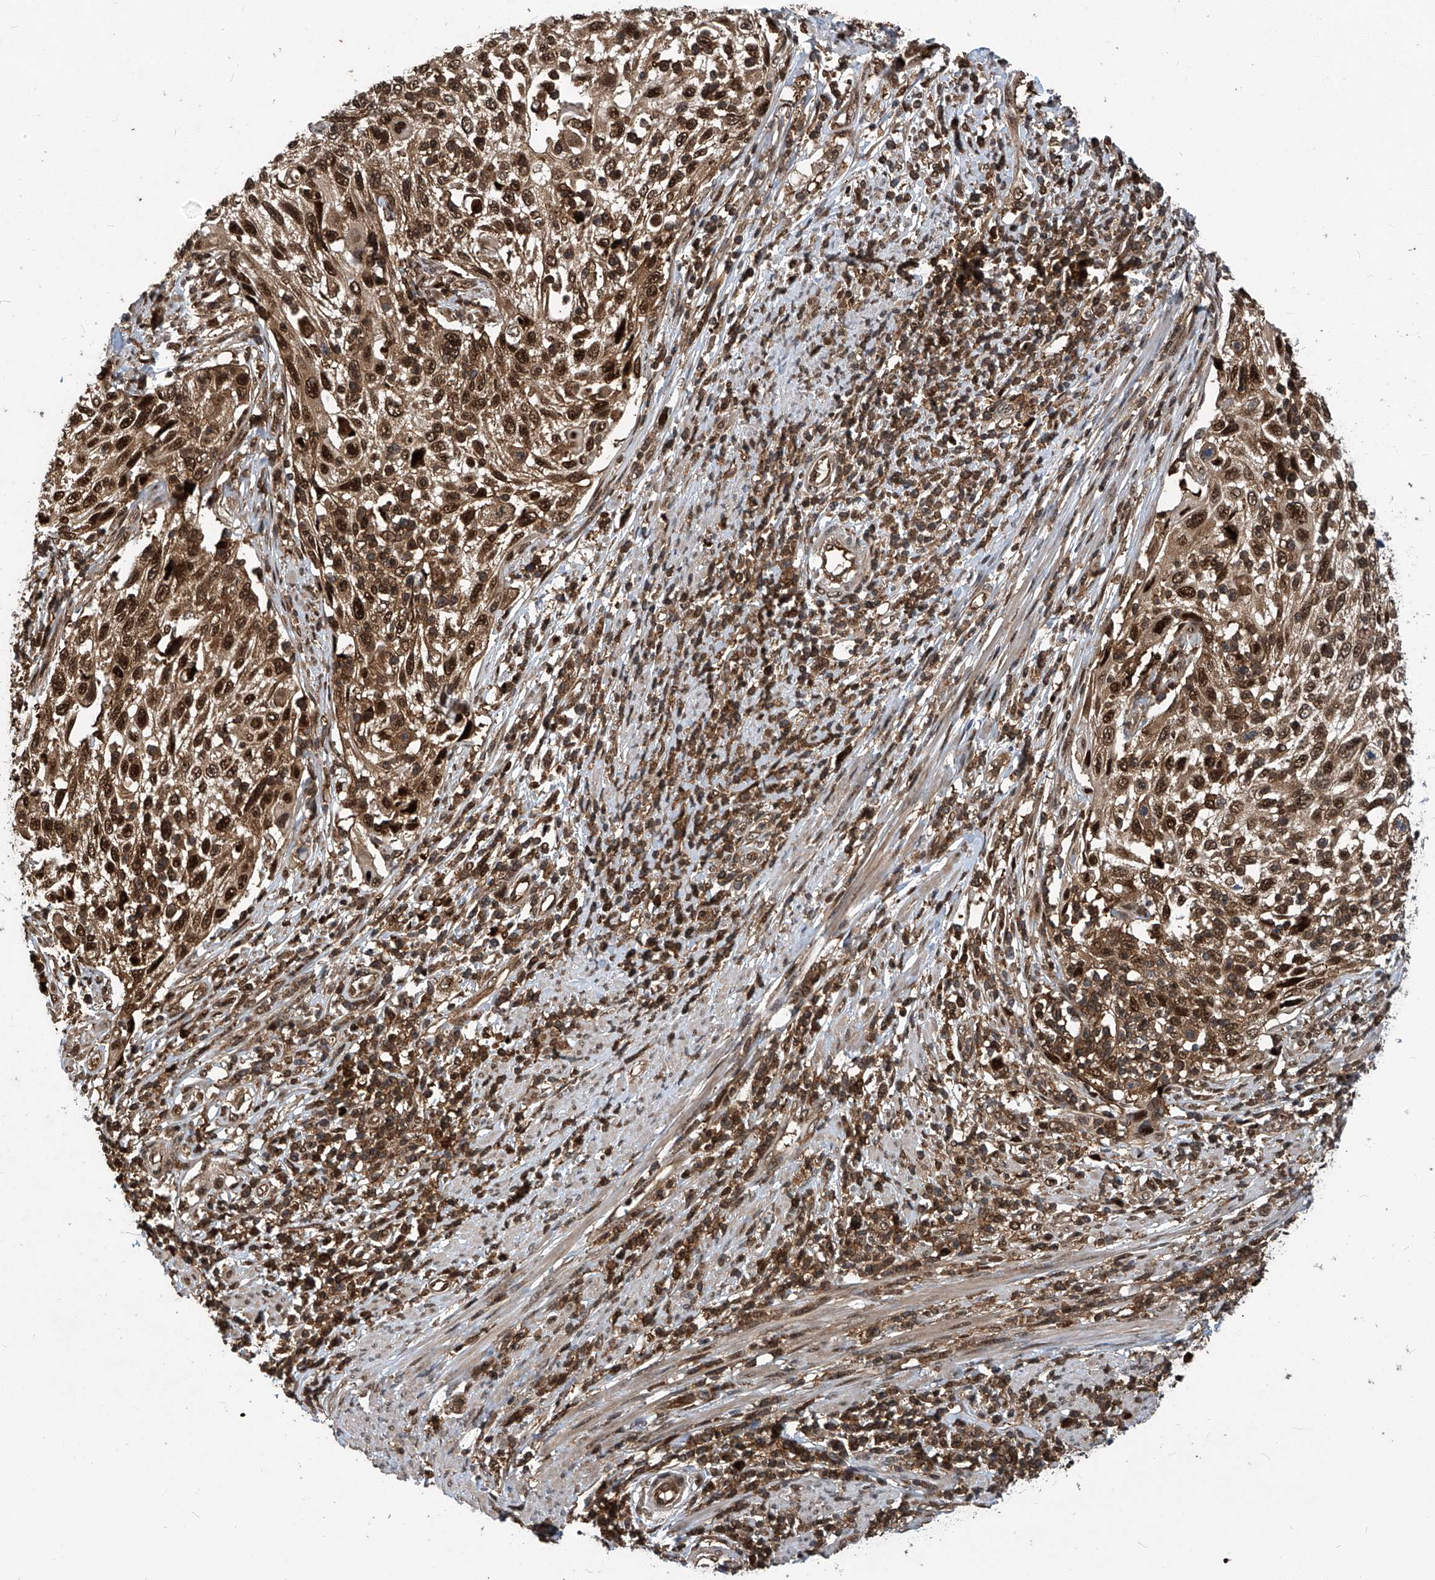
{"staining": {"intensity": "strong", "quantity": ">75%", "location": "cytoplasmic/membranous,nuclear"}, "tissue": "cervical cancer", "cell_type": "Tumor cells", "image_type": "cancer", "snomed": [{"axis": "morphology", "description": "Squamous cell carcinoma, NOS"}, {"axis": "topography", "description": "Cervix"}], "caption": "Tumor cells reveal high levels of strong cytoplasmic/membranous and nuclear expression in about >75% of cells in human cervical cancer.", "gene": "PSMB1", "patient": {"sex": "female", "age": 70}}